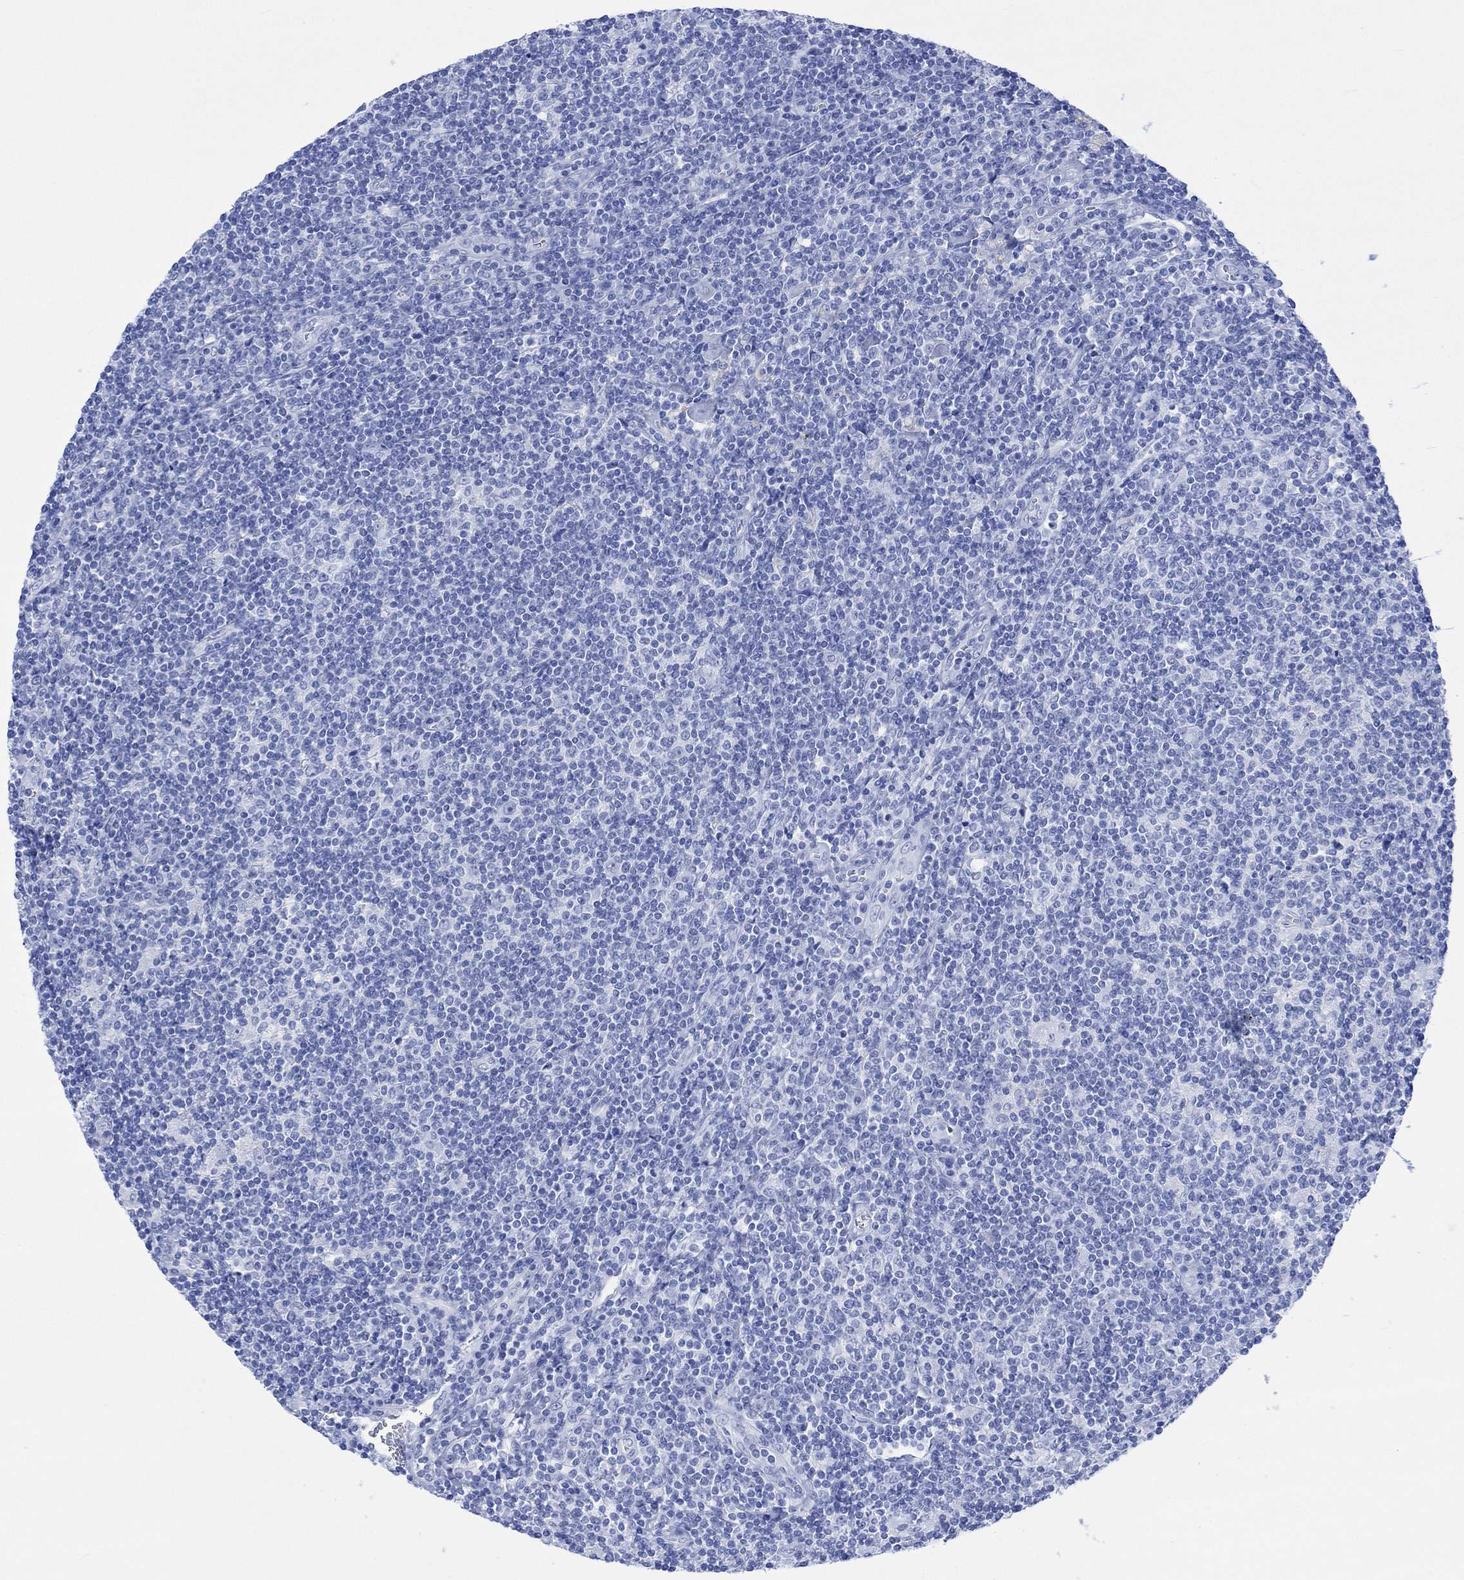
{"staining": {"intensity": "negative", "quantity": "none", "location": "none"}, "tissue": "lymphoma", "cell_type": "Tumor cells", "image_type": "cancer", "snomed": [{"axis": "morphology", "description": "Hodgkin's disease, NOS"}, {"axis": "topography", "description": "Lymph node"}], "caption": "This is an immunohistochemistry histopathology image of Hodgkin's disease. There is no expression in tumor cells.", "gene": "CELF4", "patient": {"sex": "male", "age": 40}}